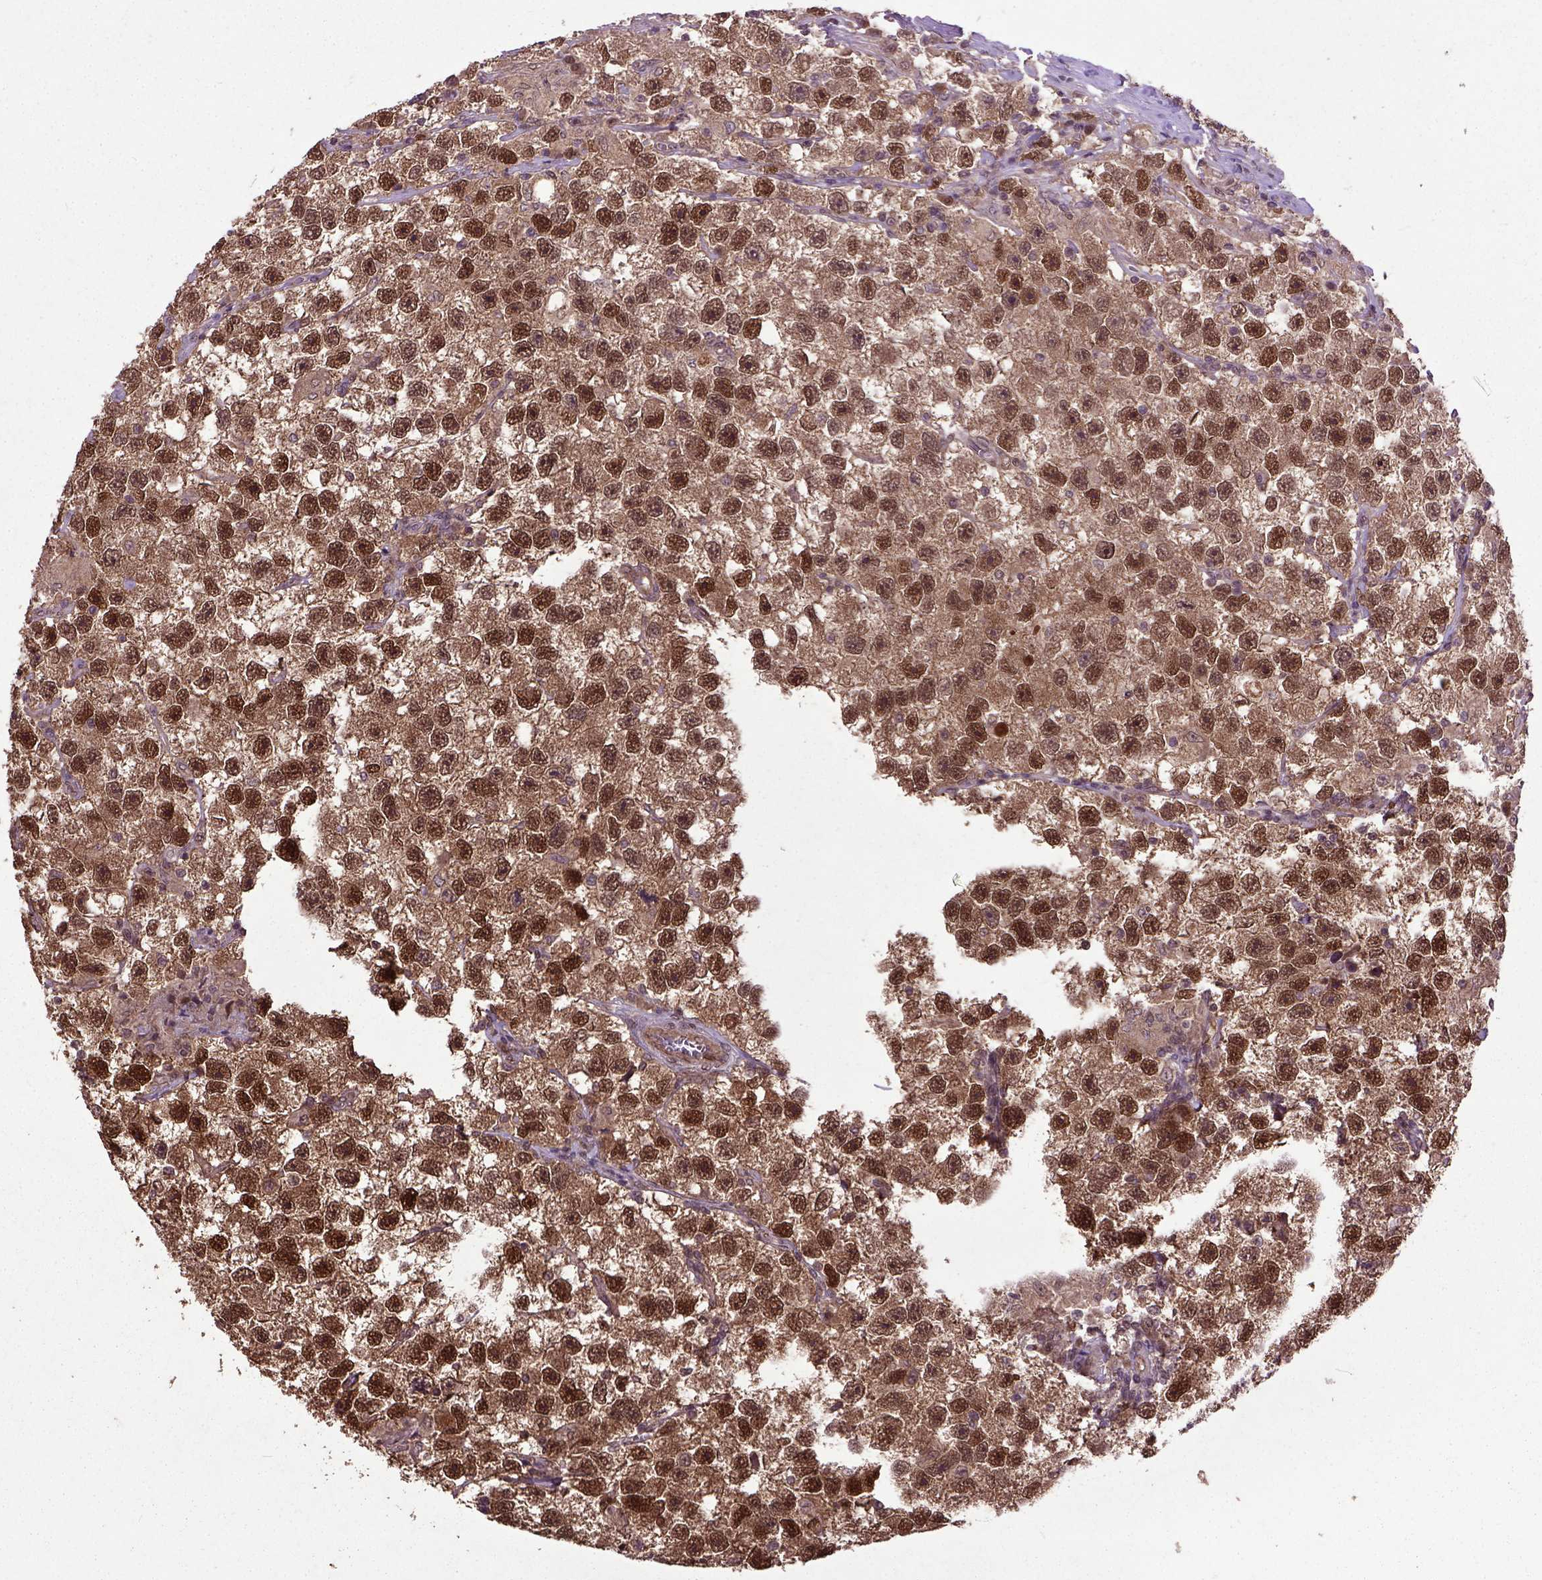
{"staining": {"intensity": "strong", "quantity": ">75%", "location": "cytoplasmic/membranous,nuclear"}, "tissue": "testis cancer", "cell_type": "Tumor cells", "image_type": "cancer", "snomed": [{"axis": "morphology", "description": "Seminoma, NOS"}, {"axis": "topography", "description": "Testis"}], "caption": "A high-resolution histopathology image shows immunohistochemistry staining of seminoma (testis), which displays strong cytoplasmic/membranous and nuclear positivity in approximately >75% of tumor cells.", "gene": "UBA3", "patient": {"sex": "male", "age": 26}}